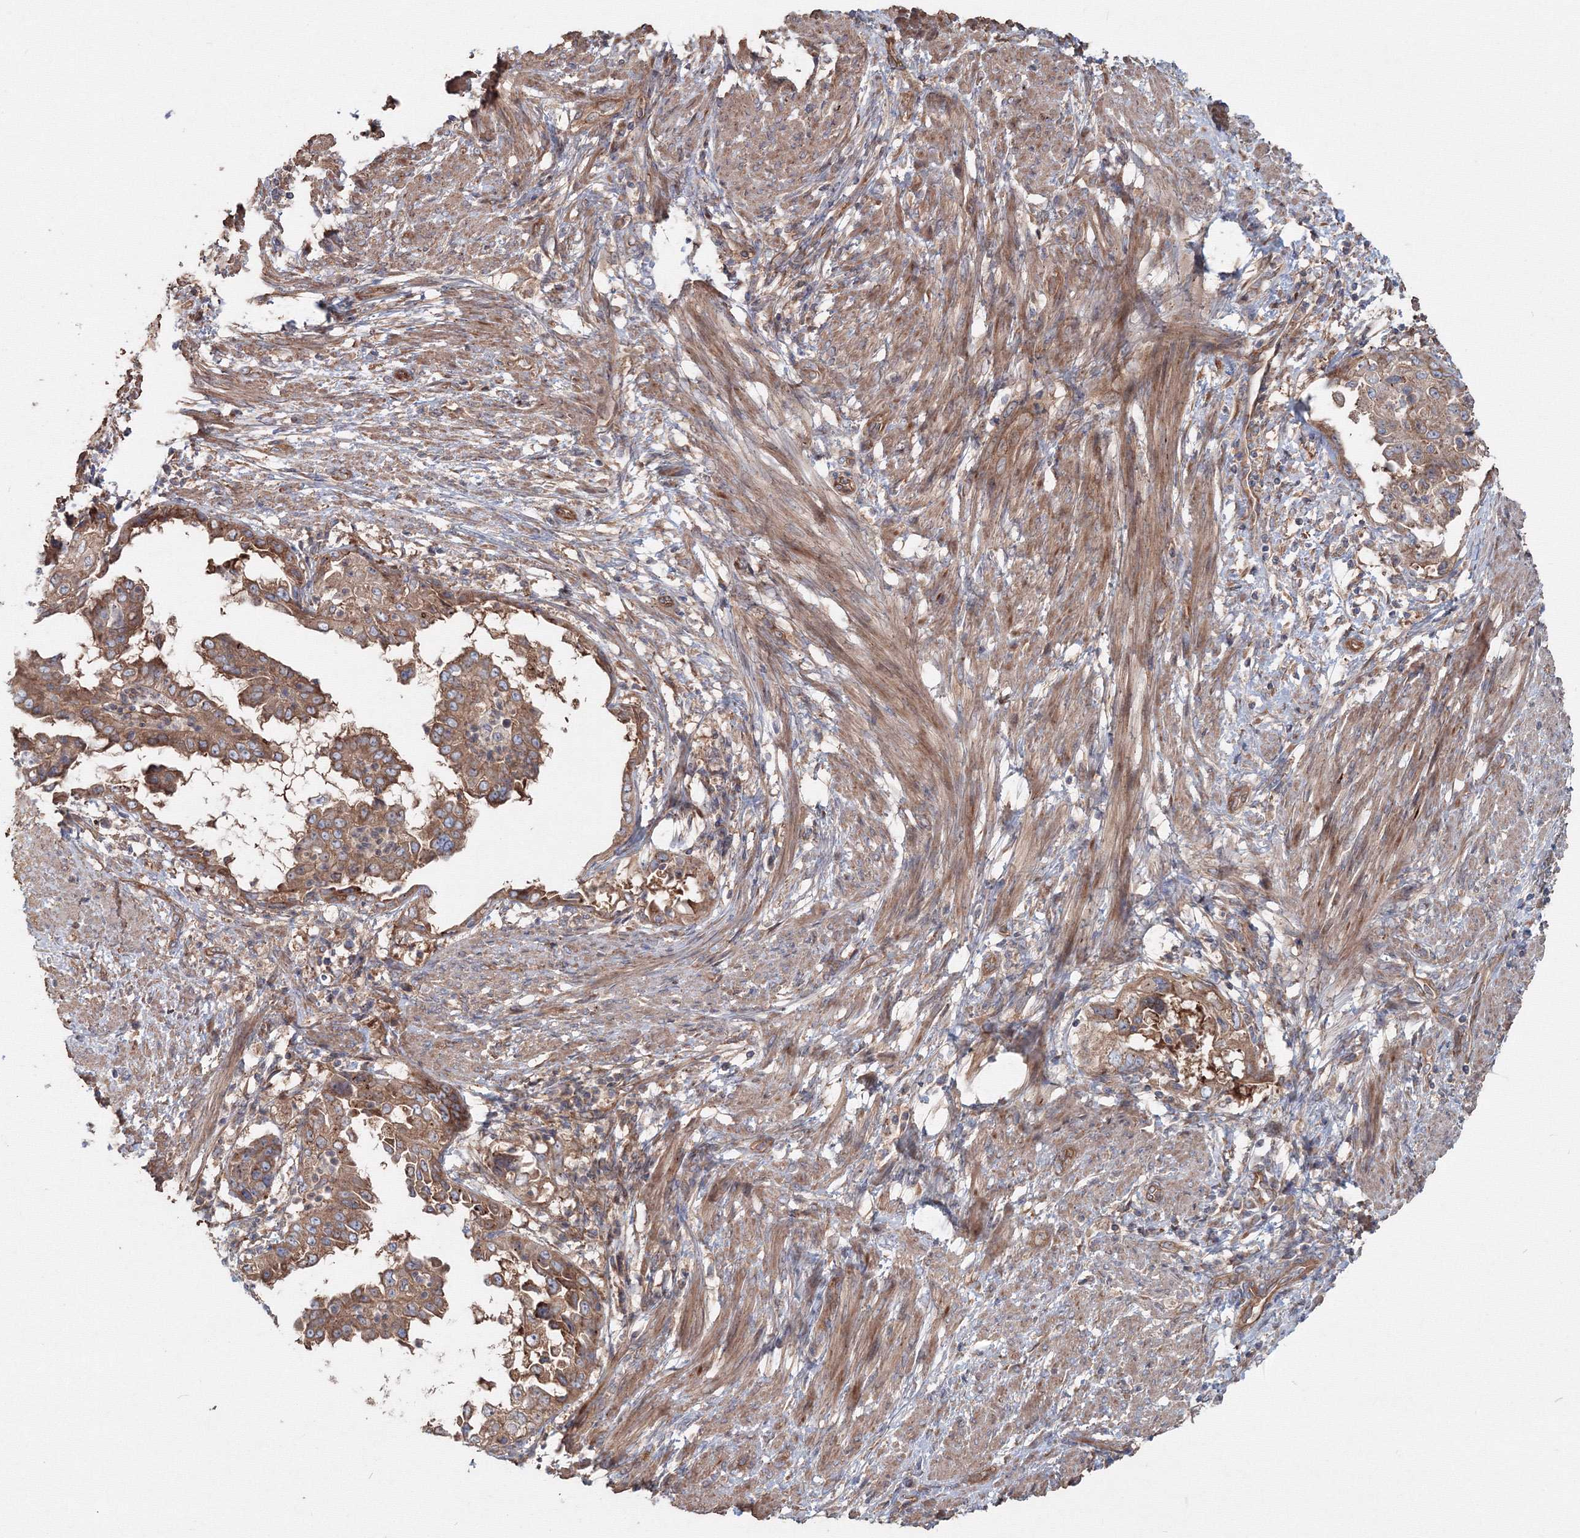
{"staining": {"intensity": "strong", "quantity": ">75%", "location": "cytoplasmic/membranous"}, "tissue": "endometrial cancer", "cell_type": "Tumor cells", "image_type": "cancer", "snomed": [{"axis": "morphology", "description": "Adenocarcinoma, NOS"}, {"axis": "topography", "description": "Endometrium"}], "caption": "About >75% of tumor cells in endometrial cancer demonstrate strong cytoplasmic/membranous protein staining as visualized by brown immunohistochemical staining.", "gene": "EXOC1", "patient": {"sex": "female", "age": 85}}